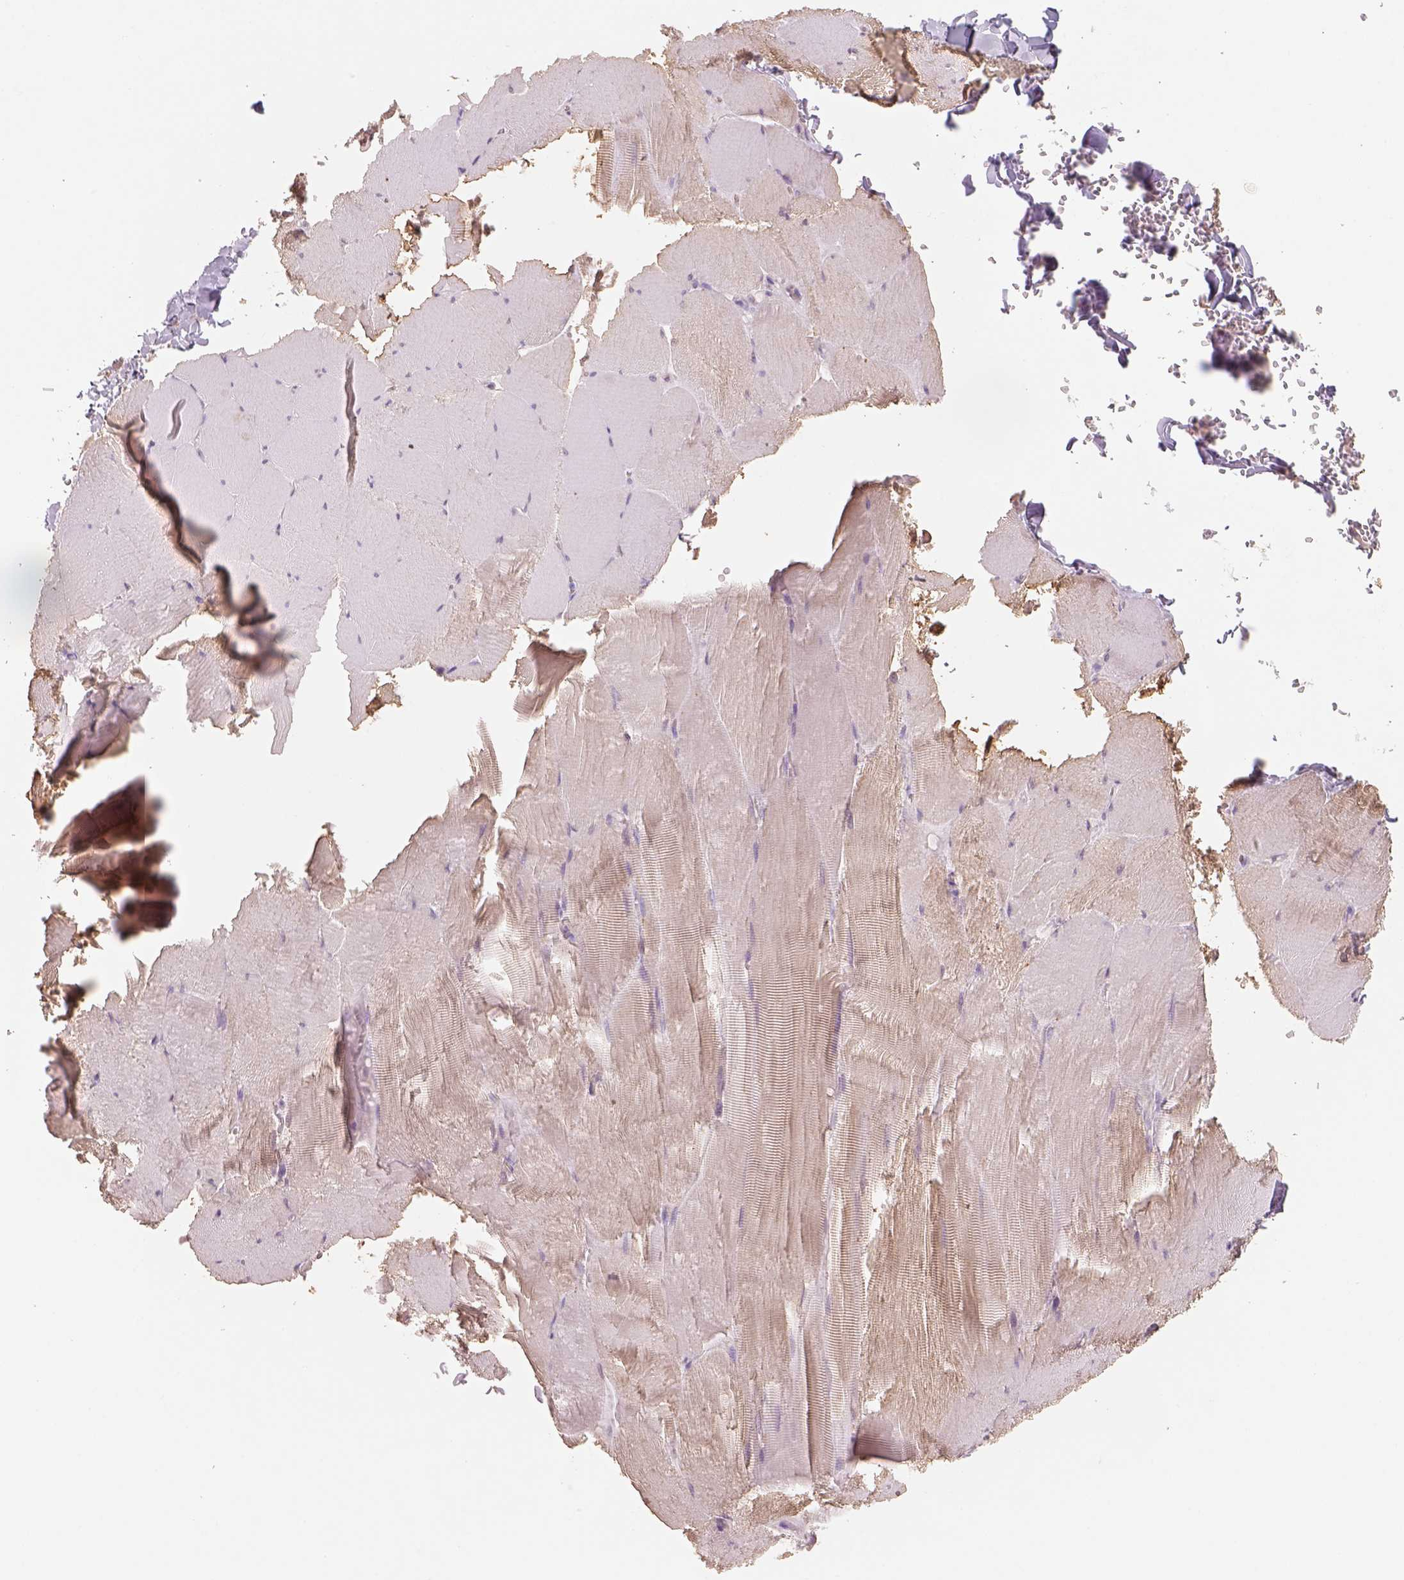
{"staining": {"intensity": "weak", "quantity": "25%-75%", "location": "cytoplasmic/membranous"}, "tissue": "skeletal muscle", "cell_type": "Myocytes", "image_type": "normal", "snomed": [{"axis": "morphology", "description": "Normal tissue, NOS"}, {"axis": "morphology", "description": "Malignant melanoma, Metastatic site"}, {"axis": "topography", "description": "Skeletal muscle"}], "caption": "A photomicrograph of skeletal muscle stained for a protein shows weak cytoplasmic/membranous brown staining in myocytes. (brown staining indicates protein expression, while blue staining denotes nuclei).", "gene": "AP2B1", "patient": {"sex": "male", "age": 50}}